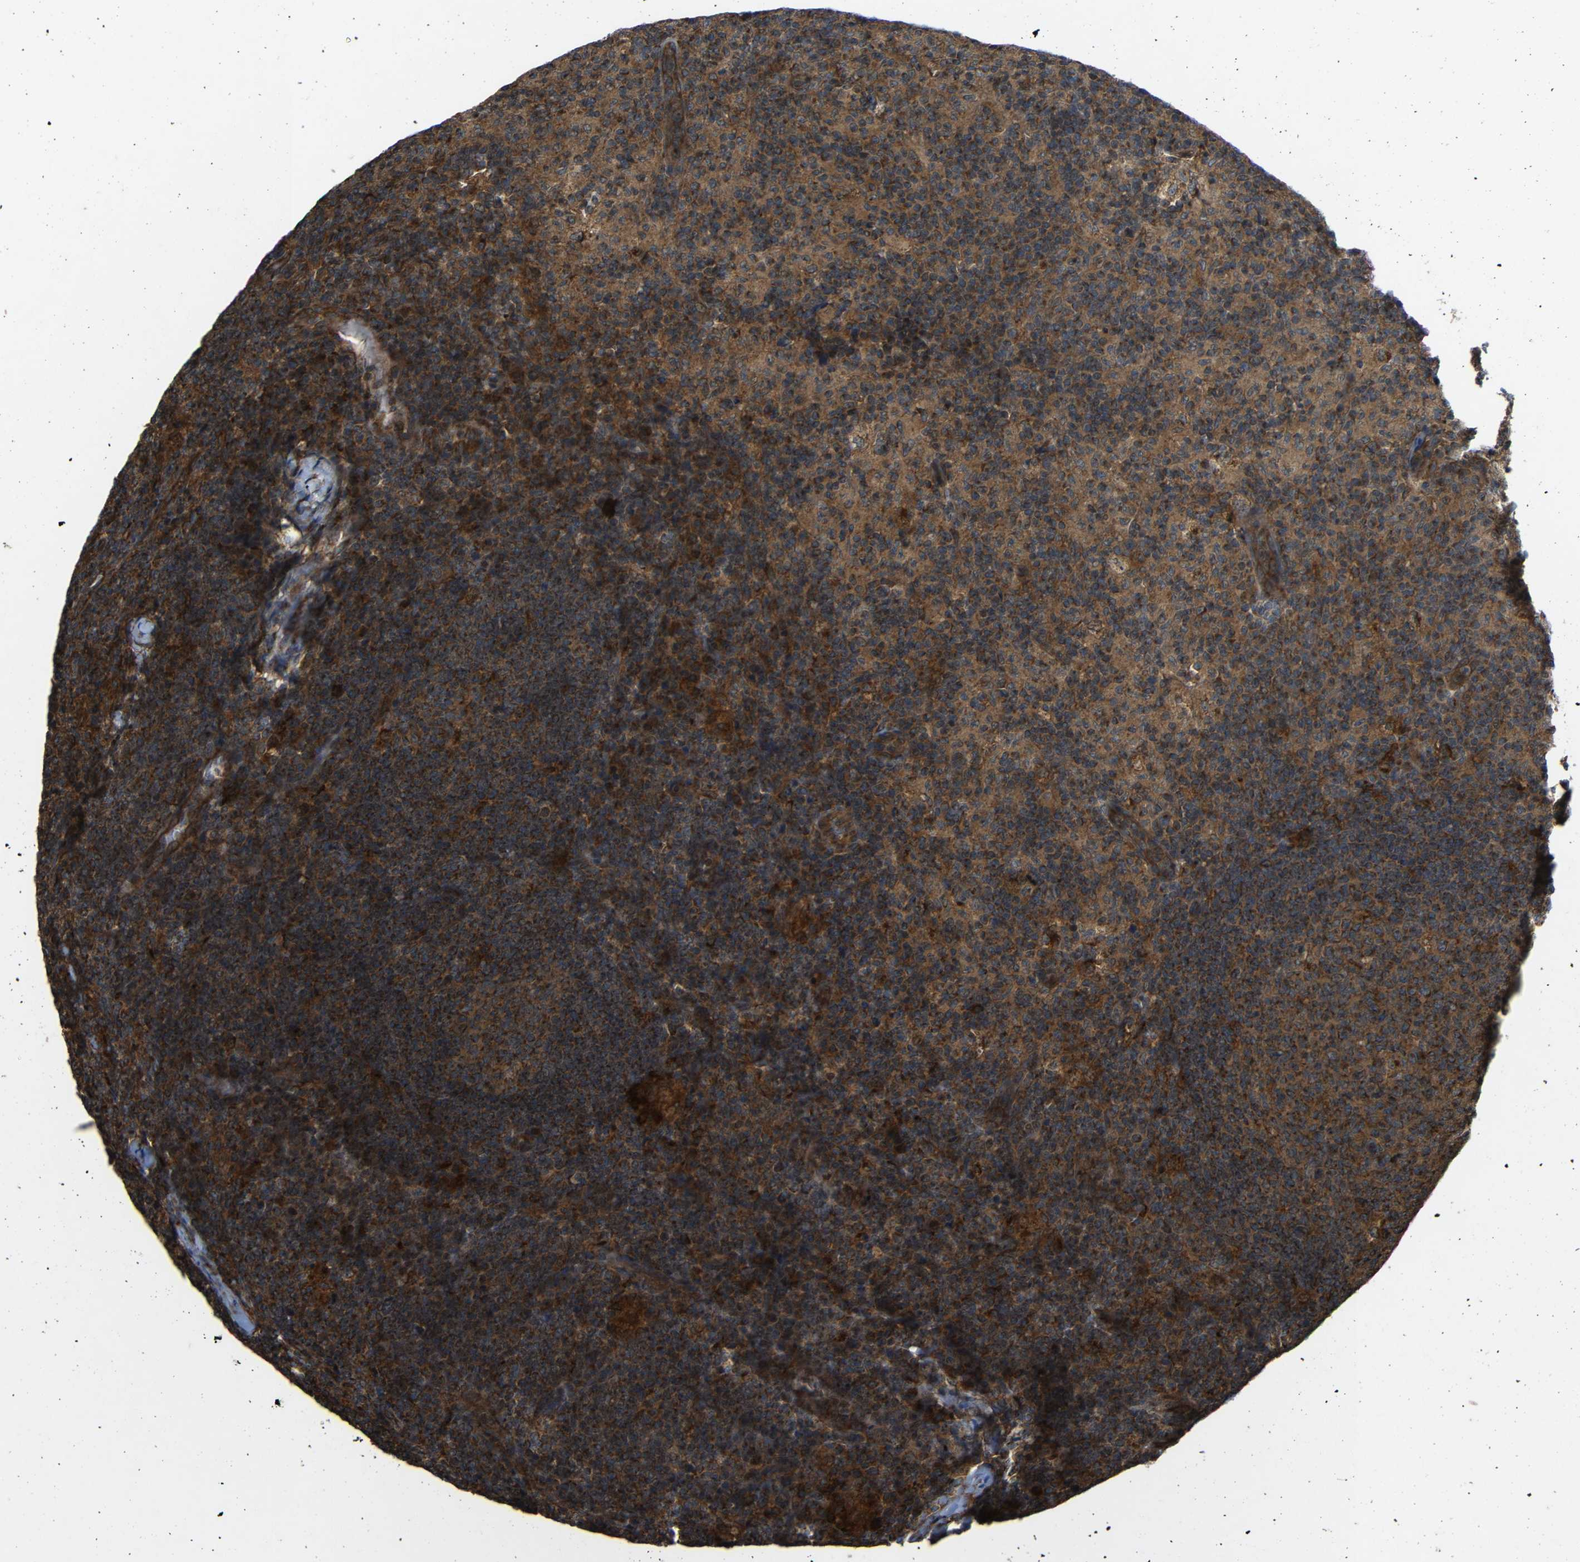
{"staining": {"intensity": "strong", "quantity": ">75%", "location": "cytoplasmic/membranous"}, "tissue": "lymph node", "cell_type": "Germinal center cells", "image_type": "normal", "snomed": [{"axis": "morphology", "description": "Normal tissue, NOS"}, {"axis": "morphology", "description": "Inflammation, NOS"}, {"axis": "topography", "description": "Lymph node"}], "caption": "Immunohistochemistry micrograph of normal lymph node: human lymph node stained using IHC exhibits high levels of strong protein expression localized specifically in the cytoplasmic/membranous of germinal center cells, appearing as a cytoplasmic/membranous brown color.", "gene": "C1GALT1", "patient": {"sex": "male", "age": 55}}